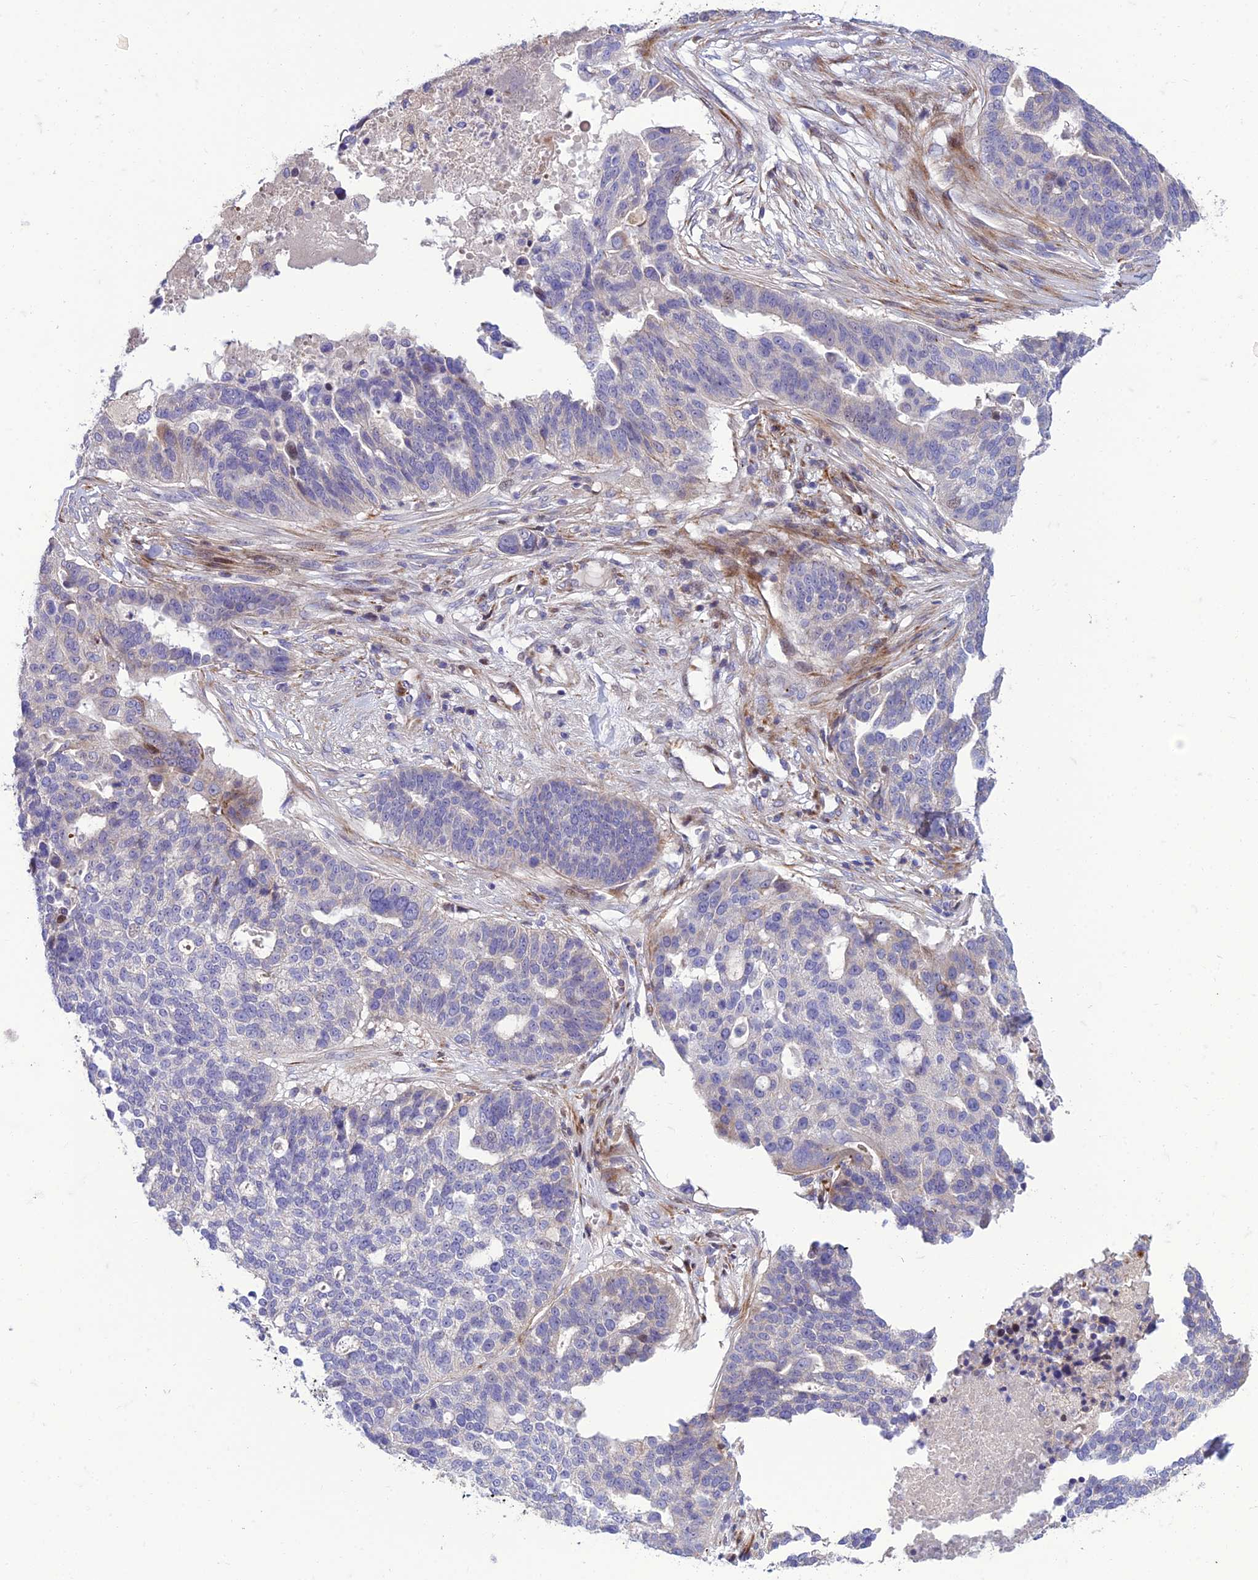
{"staining": {"intensity": "negative", "quantity": "none", "location": "none"}, "tissue": "ovarian cancer", "cell_type": "Tumor cells", "image_type": "cancer", "snomed": [{"axis": "morphology", "description": "Cystadenocarcinoma, serous, NOS"}, {"axis": "topography", "description": "Ovary"}], "caption": "This is a histopathology image of IHC staining of serous cystadenocarcinoma (ovarian), which shows no positivity in tumor cells.", "gene": "SEL1L3", "patient": {"sex": "female", "age": 59}}